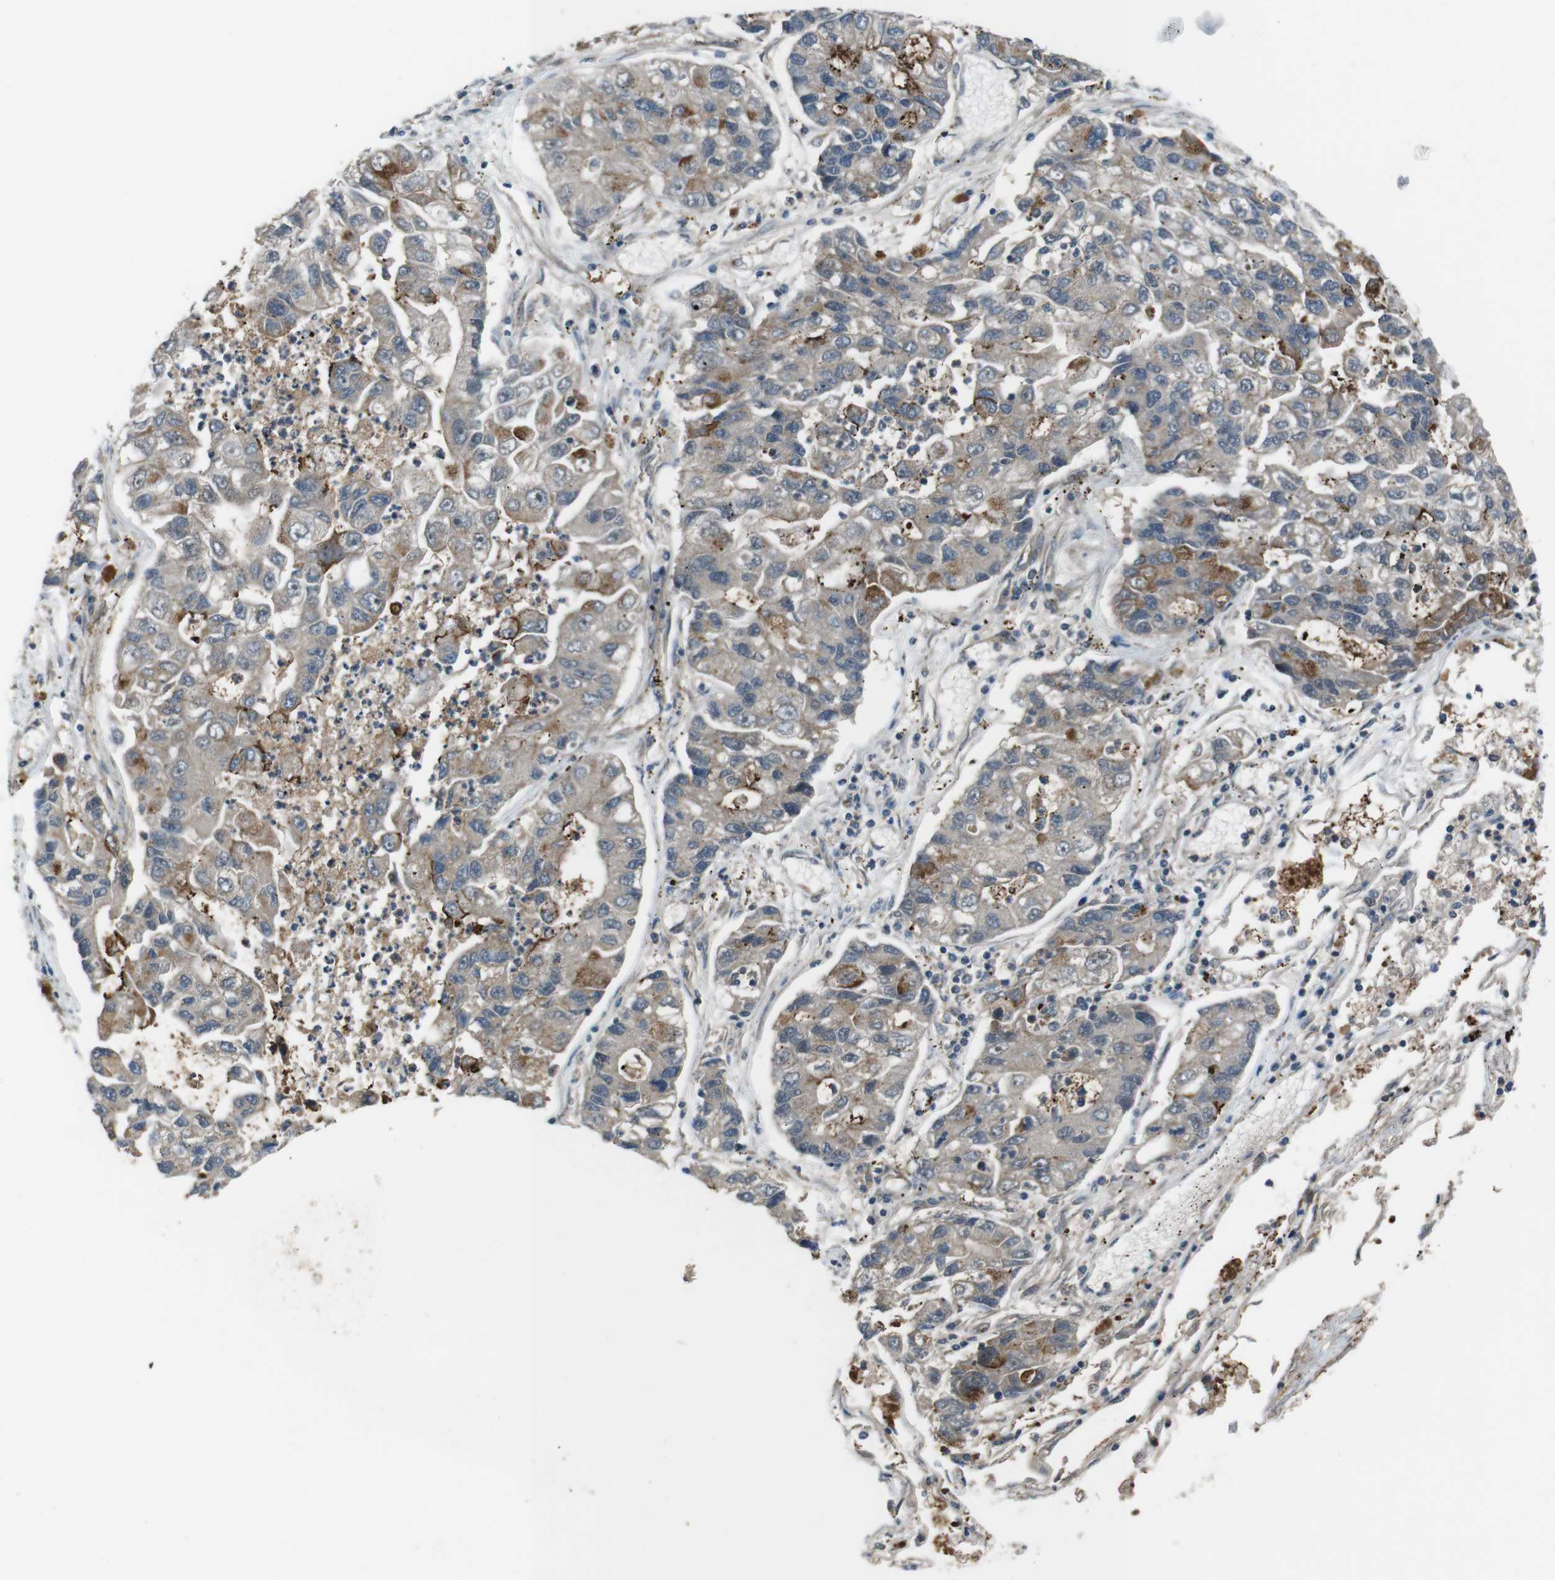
{"staining": {"intensity": "weak", "quantity": ">75%", "location": "cytoplasmic/membranous"}, "tissue": "lung cancer", "cell_type": "Tumor cells", "image_type": "cancer", "snomed": [{"axis": "morphology", "description": "Adenocarcinoma, NOS"}, {"axis": "topography", "description": "Lung"}], "caption": "Immunohistochemical staining of adenocarcinoma (lung) demonstrates weak cytoplasmic/membranous protein expression in about >75% of tumor cells. Immunohistochemistry stains the protein of interest in brown and the nuclei are stained blue.", "gene": "SLC22A23", "patient": {"sex": "female", "age": 51}}